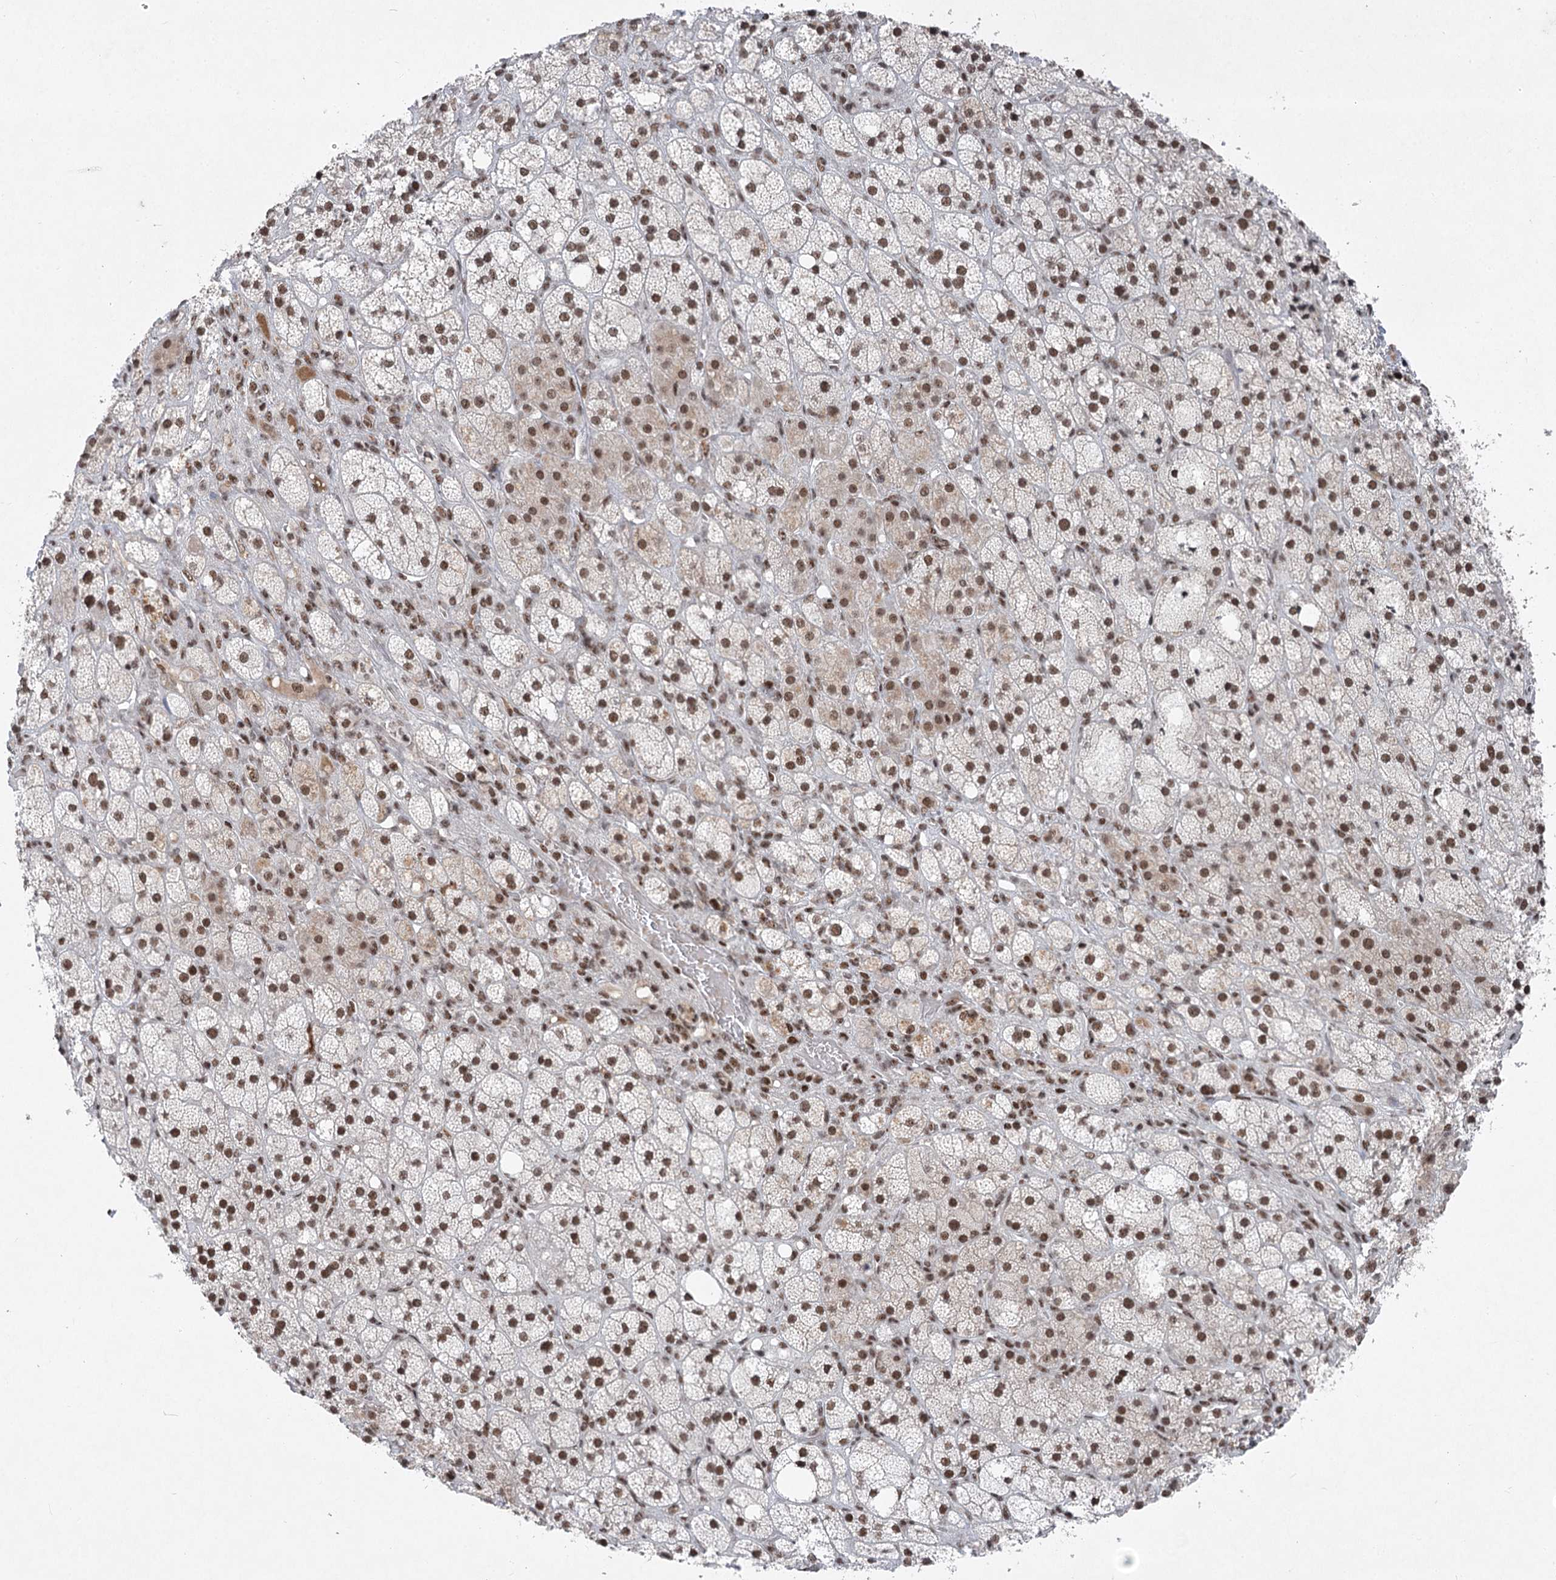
{"staining": {"intensity": "strong", "quantity": "25%-75%", "location": "nuclear"}, "tissue": "adrenal gland", "cell_type": "Glandular cells", "image_type": "normal", "snomed": [{"axis": "morphology", "description": "Normal tissue, NOS"}, {"axis": "topography", "description": "Adrenal gland"}], "caption": "Adrenal gland stained with DAB (3,3'-diaminobenzidine) immunohistochemistry (IHC) shows high levels of strong nuclear positivity in approximately 25%-75% of glandular cells.", "gene": "CGGBP1", "patient": {"sex": "male", "age": 61}}